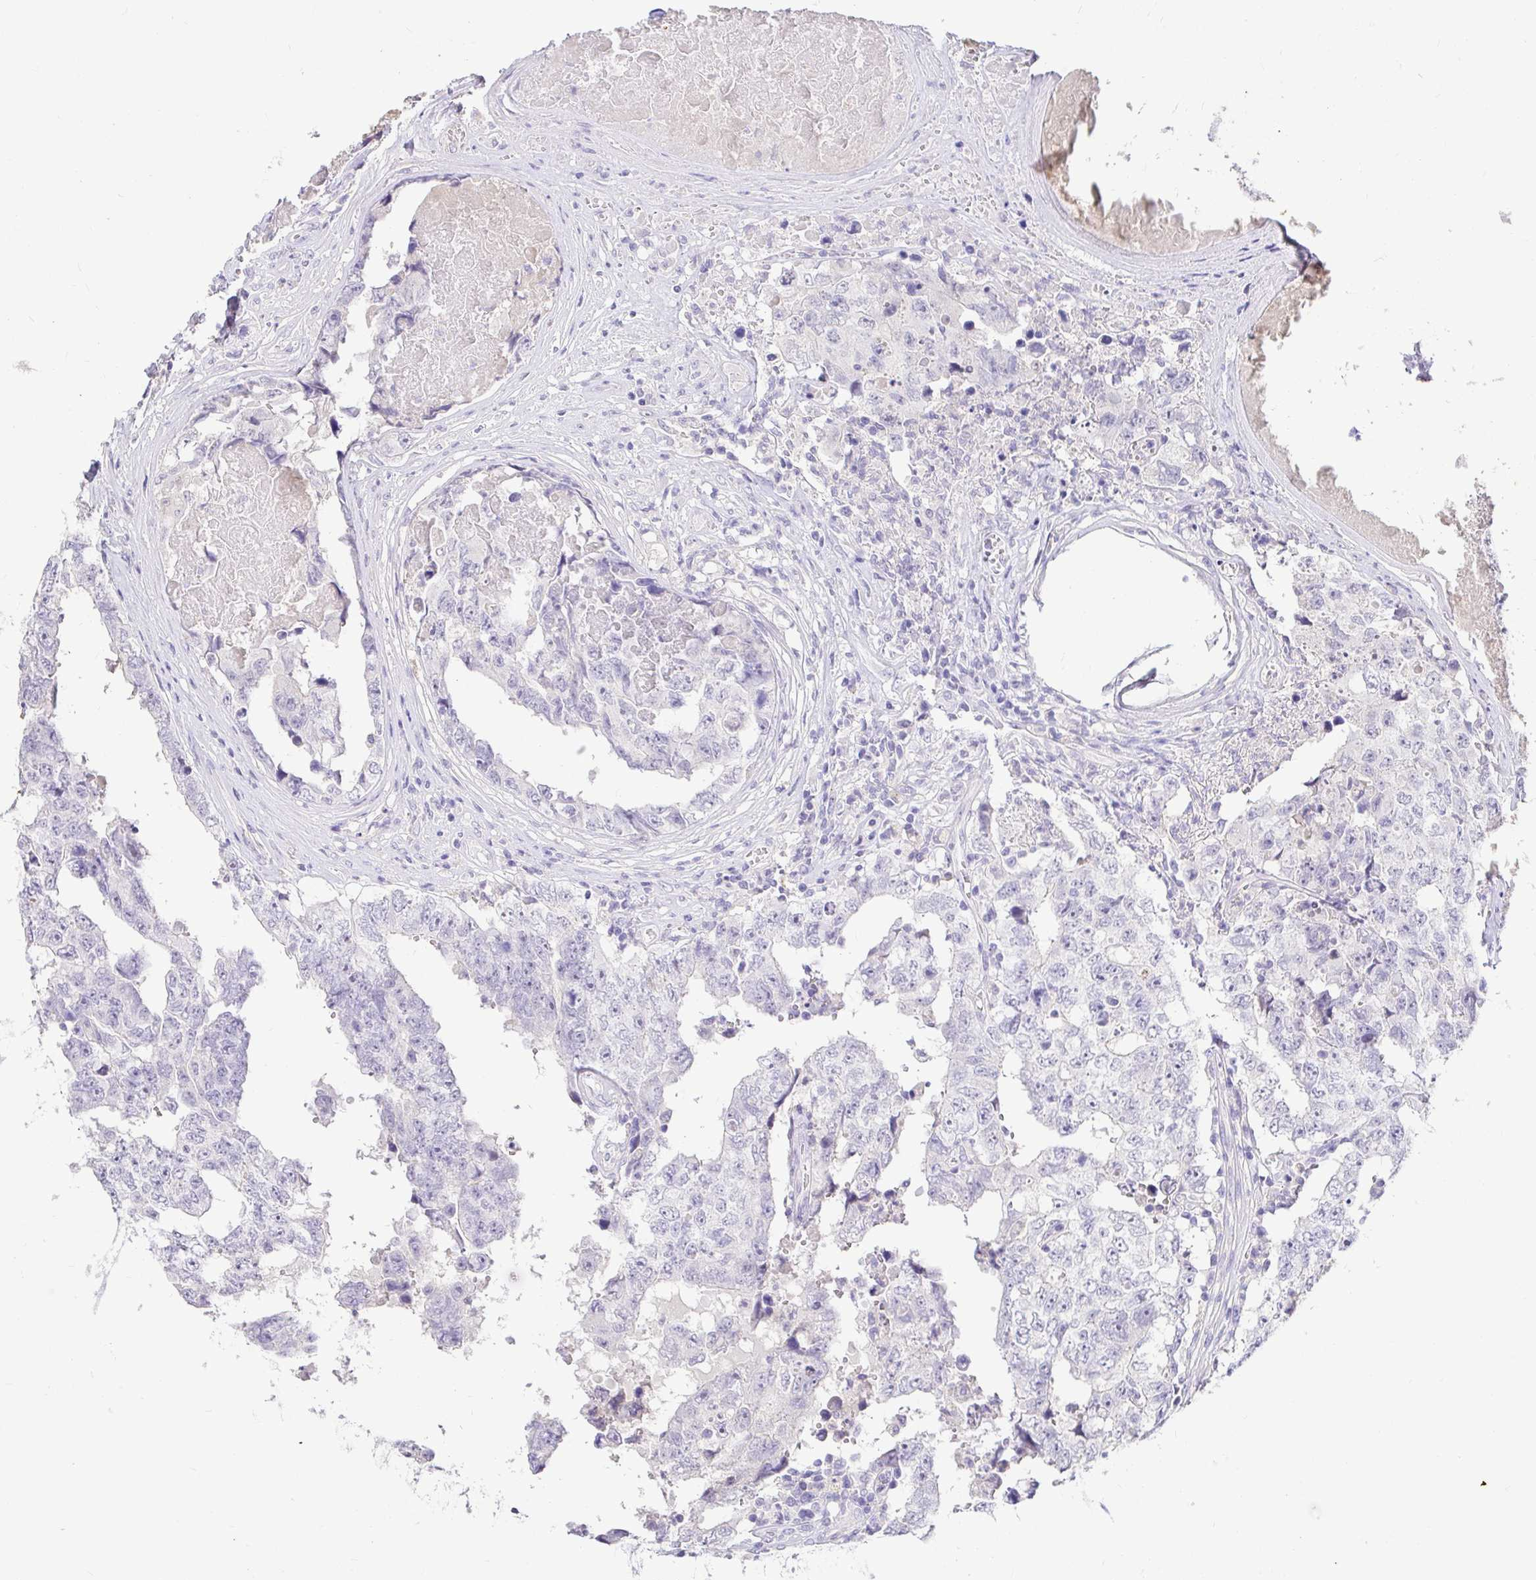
{"staining": {"intensity": "negative", "quantity": "none", "location": "none"}, "tissue": "testis cancer", "cell_type": "Tumor cells", "image_type": "cancer", "snomed": [{"axis": "morphology", "description": "Normal tissue, NOS"}, {"axis": "morphology", "description": "Carcinoma, Embryonal, NOS"}, {"axis": "topography", "description": "Testis"}, {"axis": "topography", "description": "Epididymis"}], "caption": "Testis cancer was stained to show a protein in brown. There is no significant expression in tumor cells.", "gene": "CDO1", "patient": {"sex": "male", "age": 25}}